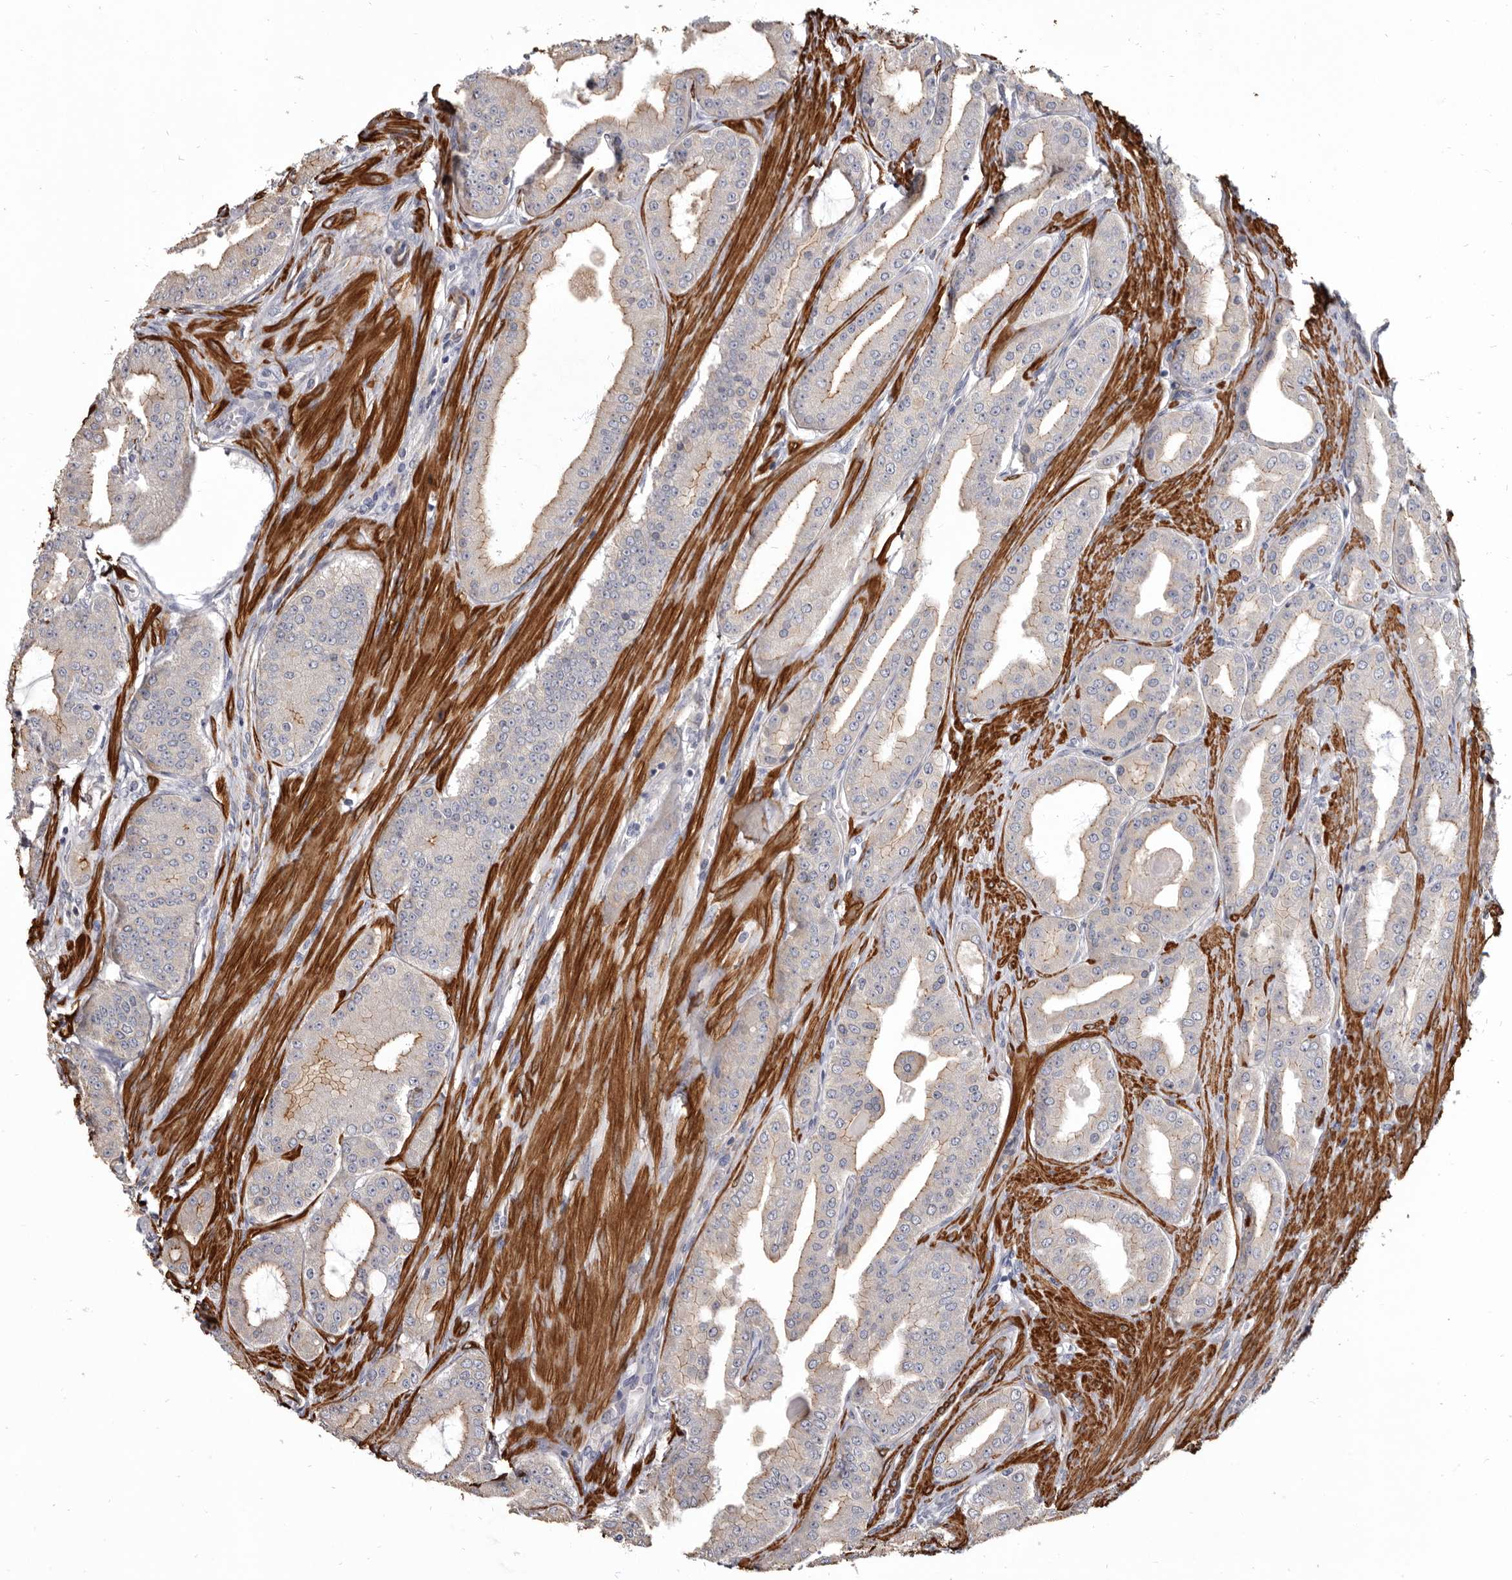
{"staining": {"intensity": "moderate", "quantity": "25%-75%", "location": "cytoplasmic/membranous"}, "tissue": "prostate cancer", "cell_type": "Tumor cells", "image_type": "cancer", "snomed": [{"axis": "morphology", "description": "Adenocarcinoma, High grade"}, {"axis": "topography", "description": "Prostate"}], "caption": "Protein analysis of prostate cancer tissue reveals moderate cytoplasmic/membranous positivity in approximately 25%-75% of tumor cells.", "gene": "CGN", "patient": {"sex": "male", "age": 60}}